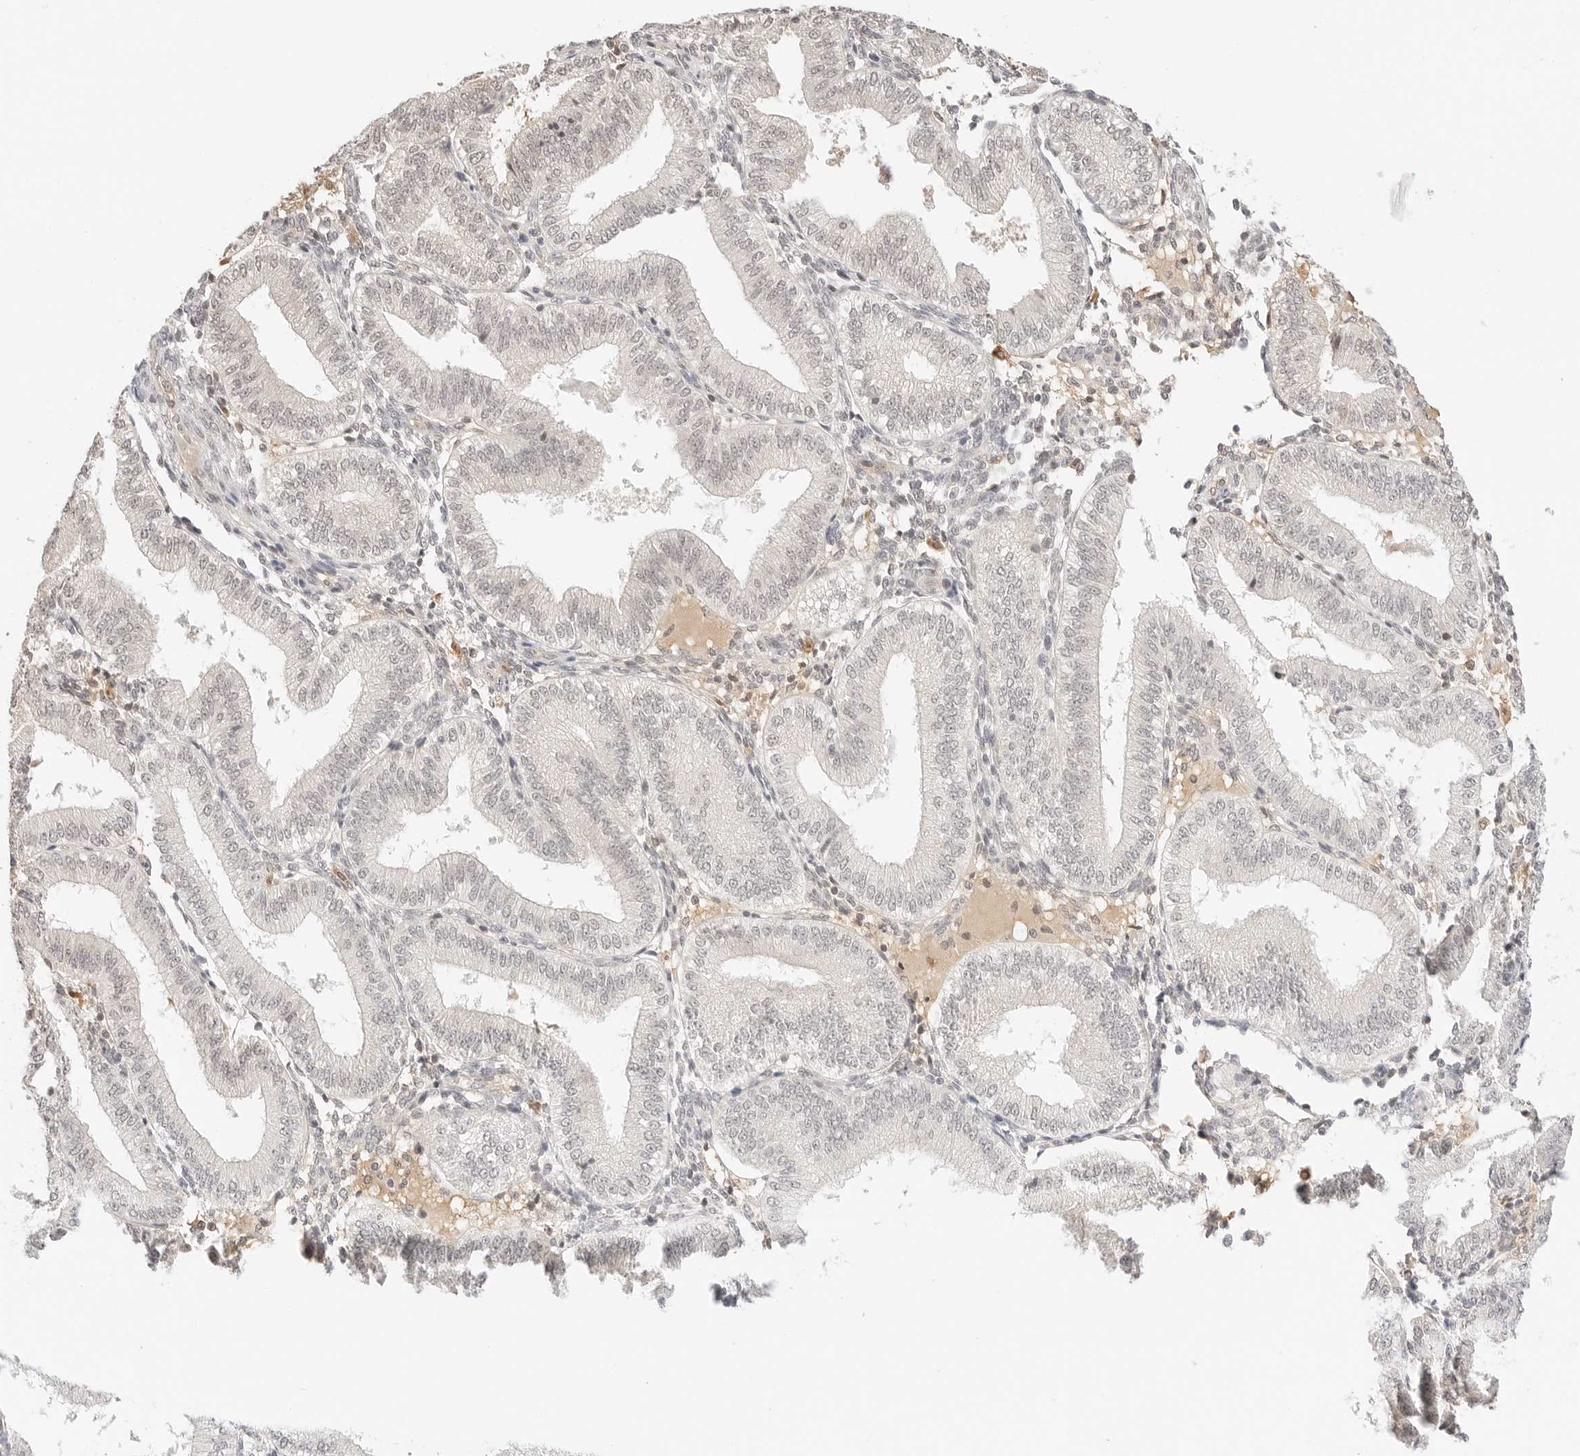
{"staining": {"intensity": "weak", "quantity": "25%-75%", "location": "nuclear"}, "tissue": "endometrium", "cell_type": "Cells in endometrial stroma", "image_type": "normal", "snomed": [{"axis": "morphology", "description": "Normal tissue, NOS"}, {"axis": "topography", "description": "Endometrium"}], "caption": "Approximately 25%-75% of cells in endometrial stroma in unremarkable human endometrium exhibit weak nuclear protein staining as visualized by brown immunohistochemical staining.", "gene": "RPS6KL1", "patient": {"sex": "female", "age": 39}}